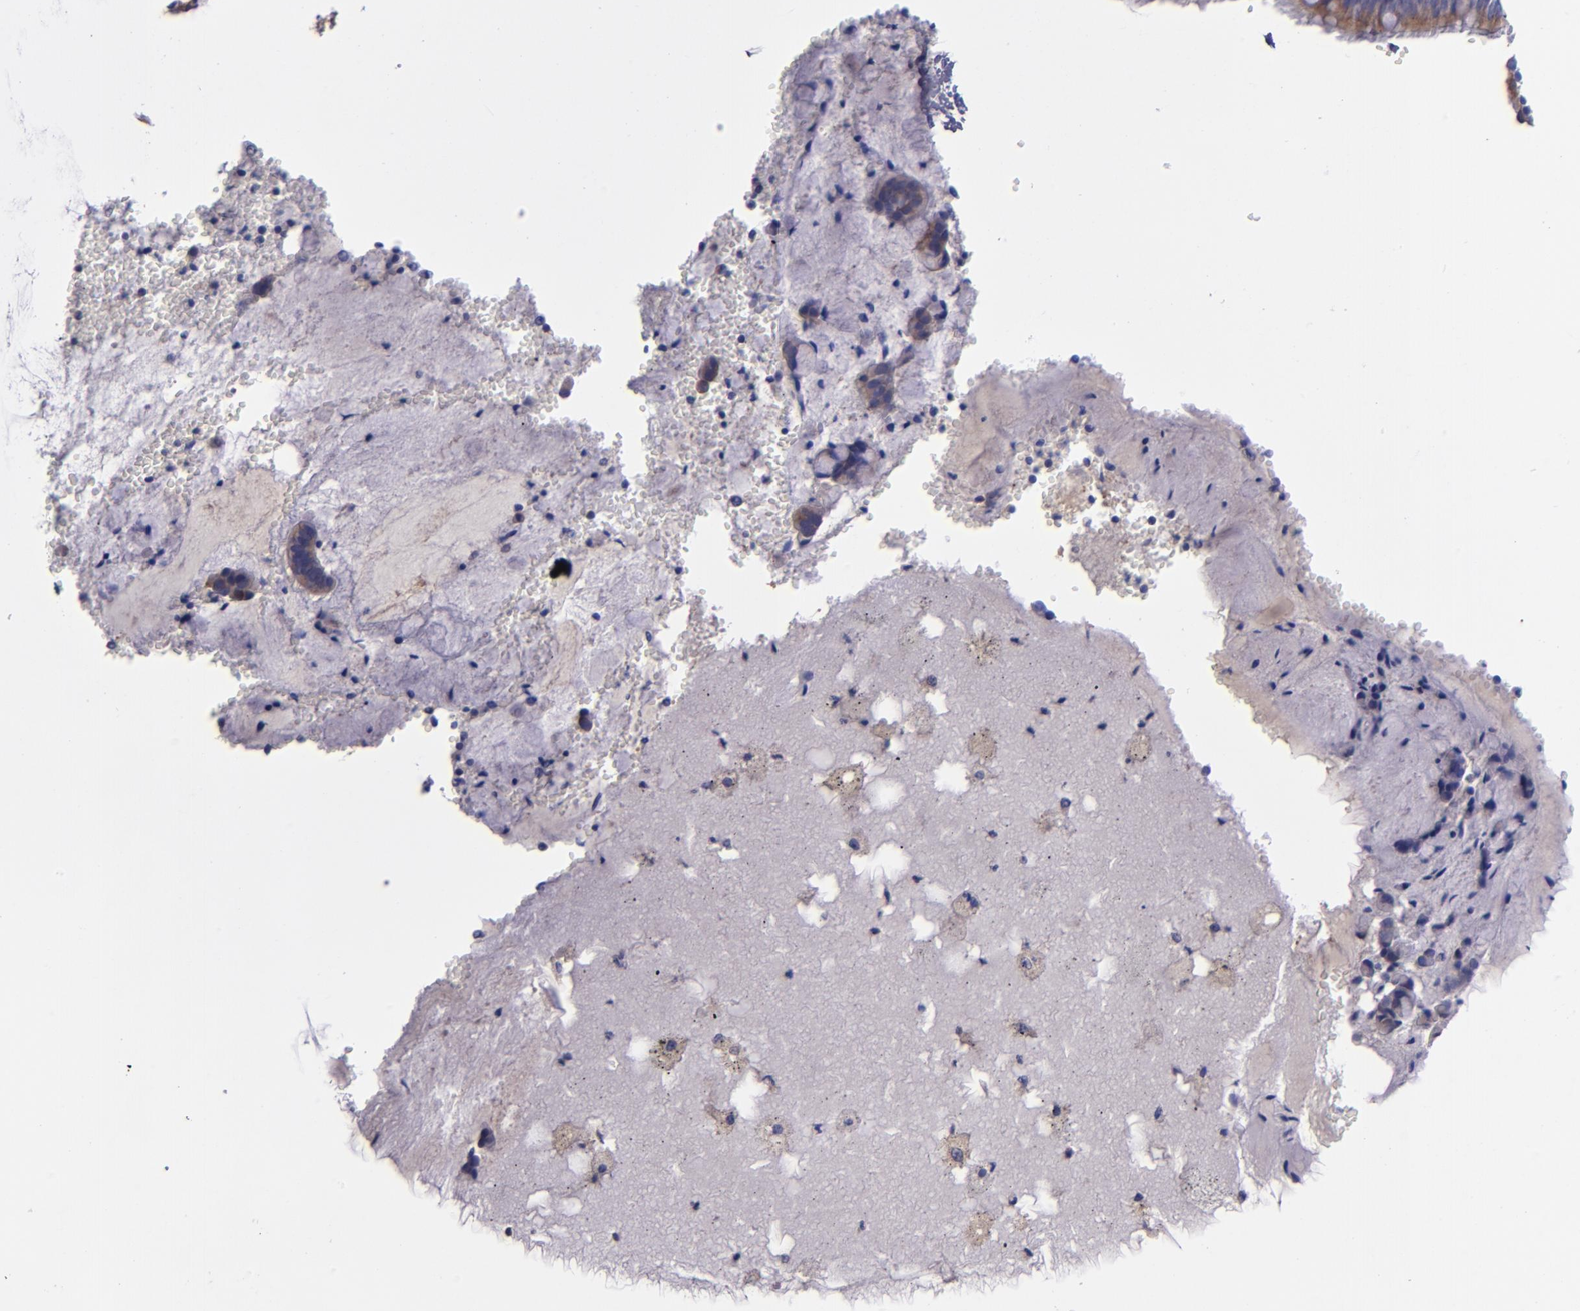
{"staining": {"intensity": "weak", "quantity": "<25%", "location": "cytoplasmic/membranous"}, "tissue": "bronchus", "cell_type": "Respiratory epithelial cells", "image_type": "normal", "snomed": [{"axis": "morphology", "description": "Normal tissue, NOS"}, {"axis": "topography", "description": "Bronchus"}, {"axis": "topography", "description": "Lung"}], "caption": "Immunohistochemistry (IHC) image of benign bronchus: human bronchus stained with DAB (3,3'-diaminobenzidine) demonstrates no significant protein staining in respiratory epithelial cells.", "gene": "CARS1", "patient": {"sex": "female", "age": 56}}